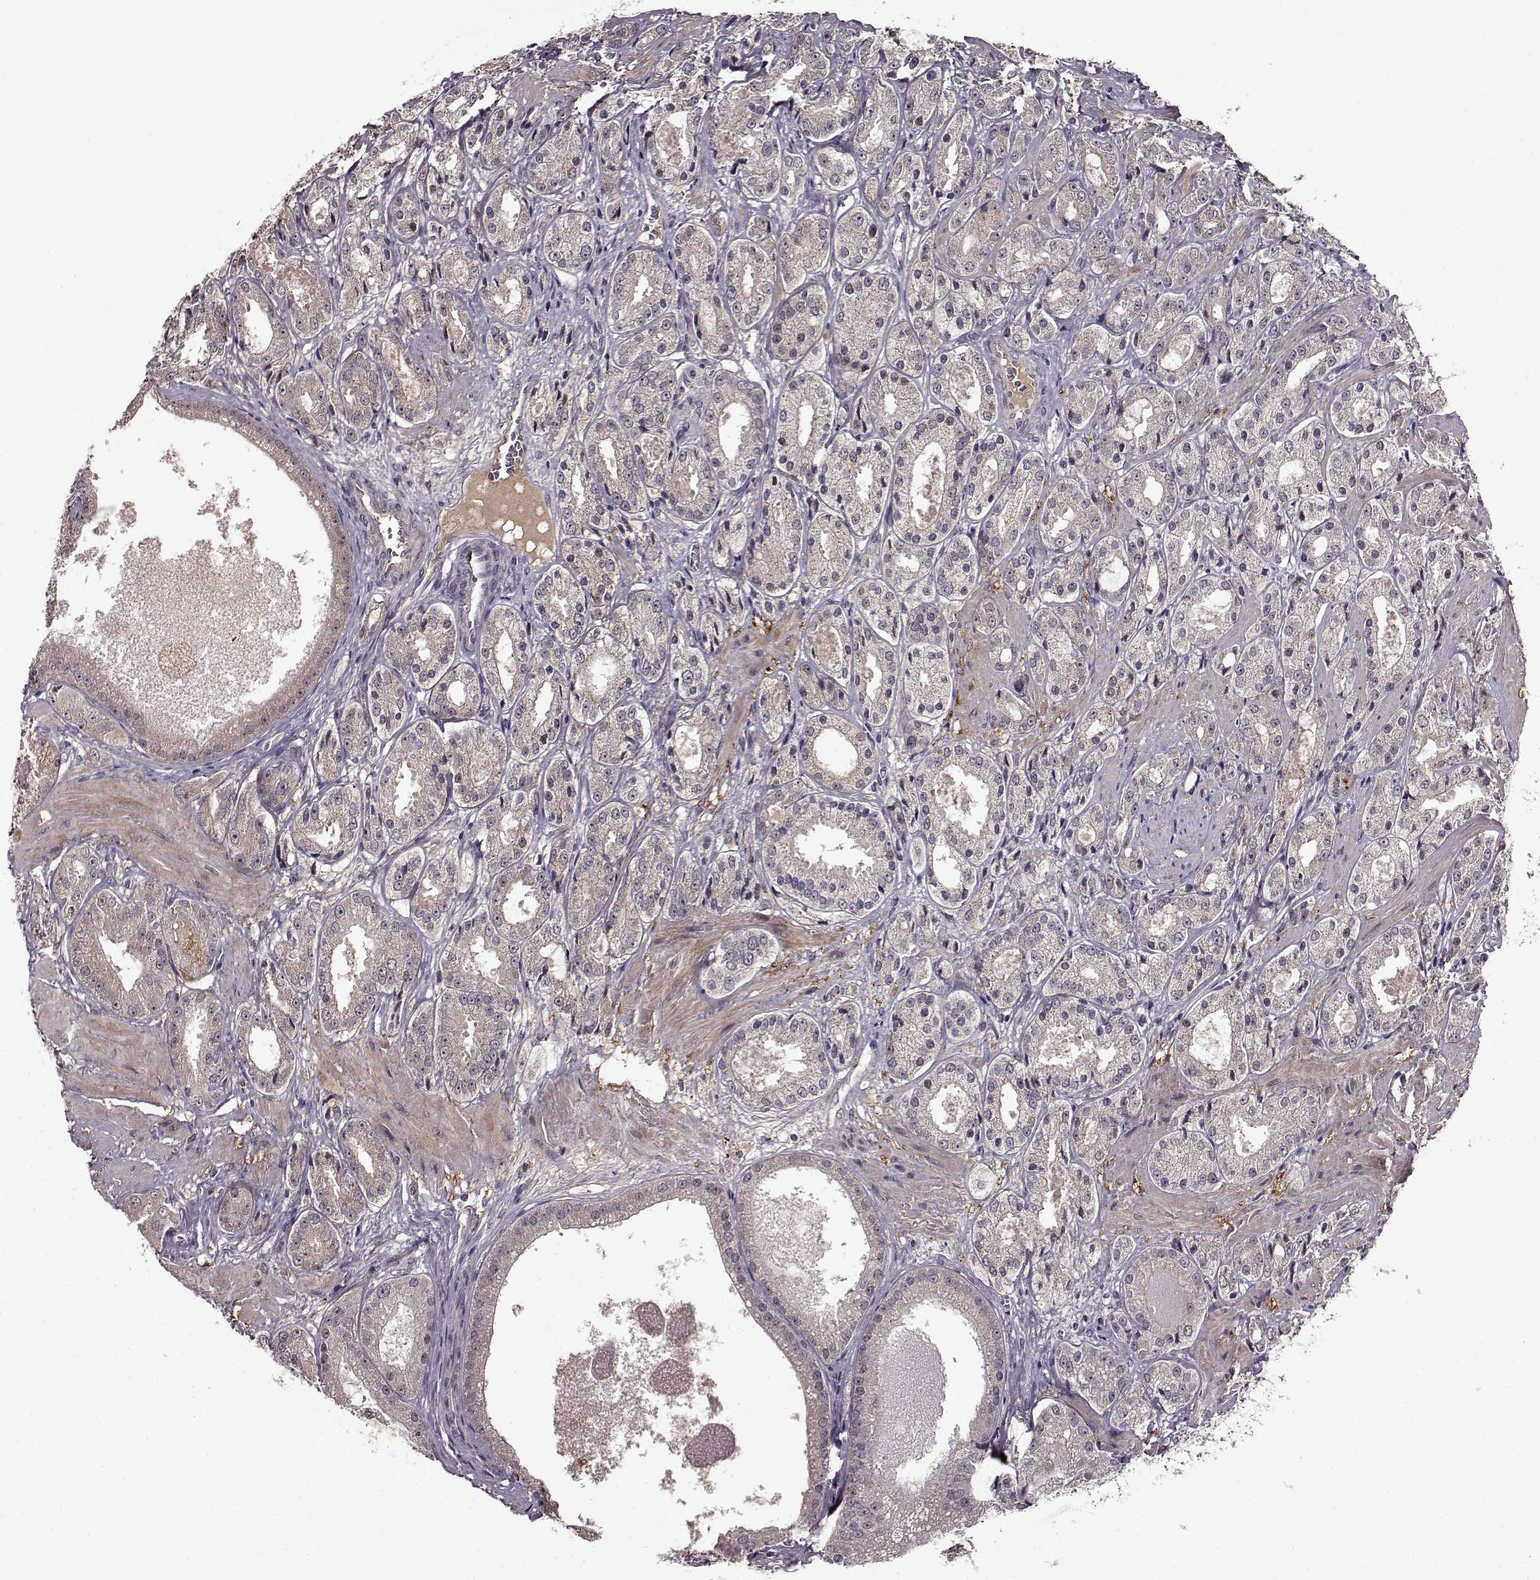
{"staining": {"intensity": "negative", "quantity": "none", "location": "none"}, "tissue": "prostate cancer", "cell_type": "Tumor cells", "image_type": "cancer", "snomed": [{"axis": "morphology", "description": "Adenocarcinoma, High grade"}, {"axis": "topography", "description": "Prostate"}], "caption": "The histopathology image reveals no staining of tumor cells in prostate high-grade adenocarcinoma.", "gene": "MAIP1", "patient": {"sex": "male", "age": 66}}